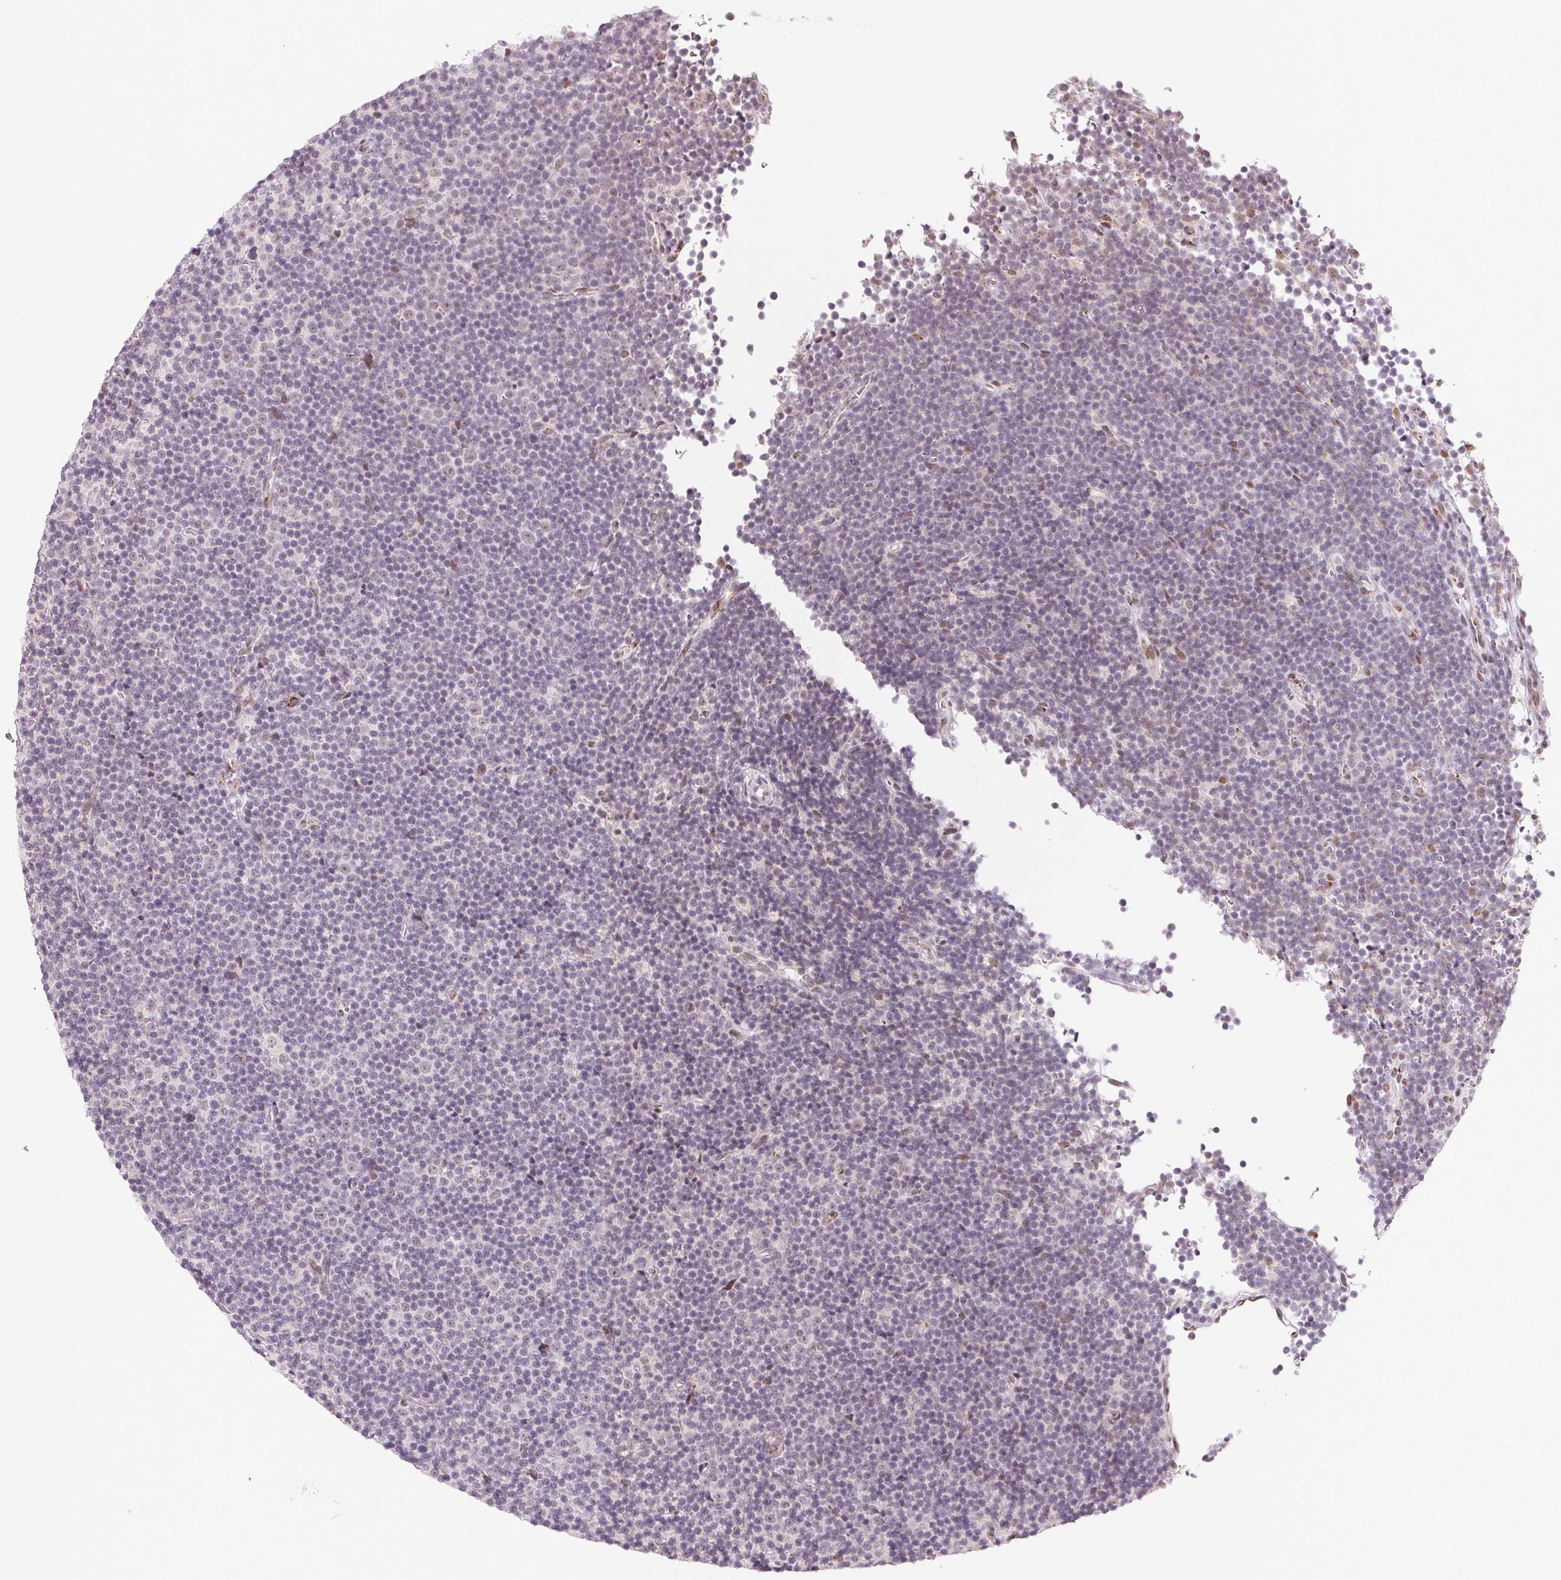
{"staining": {"intensity": "negative", "quantity": "none", "location": "none"}, "tissue": "lymphoma", "cell_type": "Tumor cells", "image_type": "cancer", "snomed": [{"axis": "morphology", "description": "Malignant lymphoma, non-Hodgkin's type, Low grade"}, {"axis": "topography", "description": "Lymph node"}], "caption": "Immunohistochemistry (IHC) micrograph of neoplastic tissue: human lymphoma stained with DAB (3,3'-diaminobenzidine) exhibits no significant protein expression in tumor cells.", "gene": "RAB22A", "patient": {"sex": "female", "age": 67}}